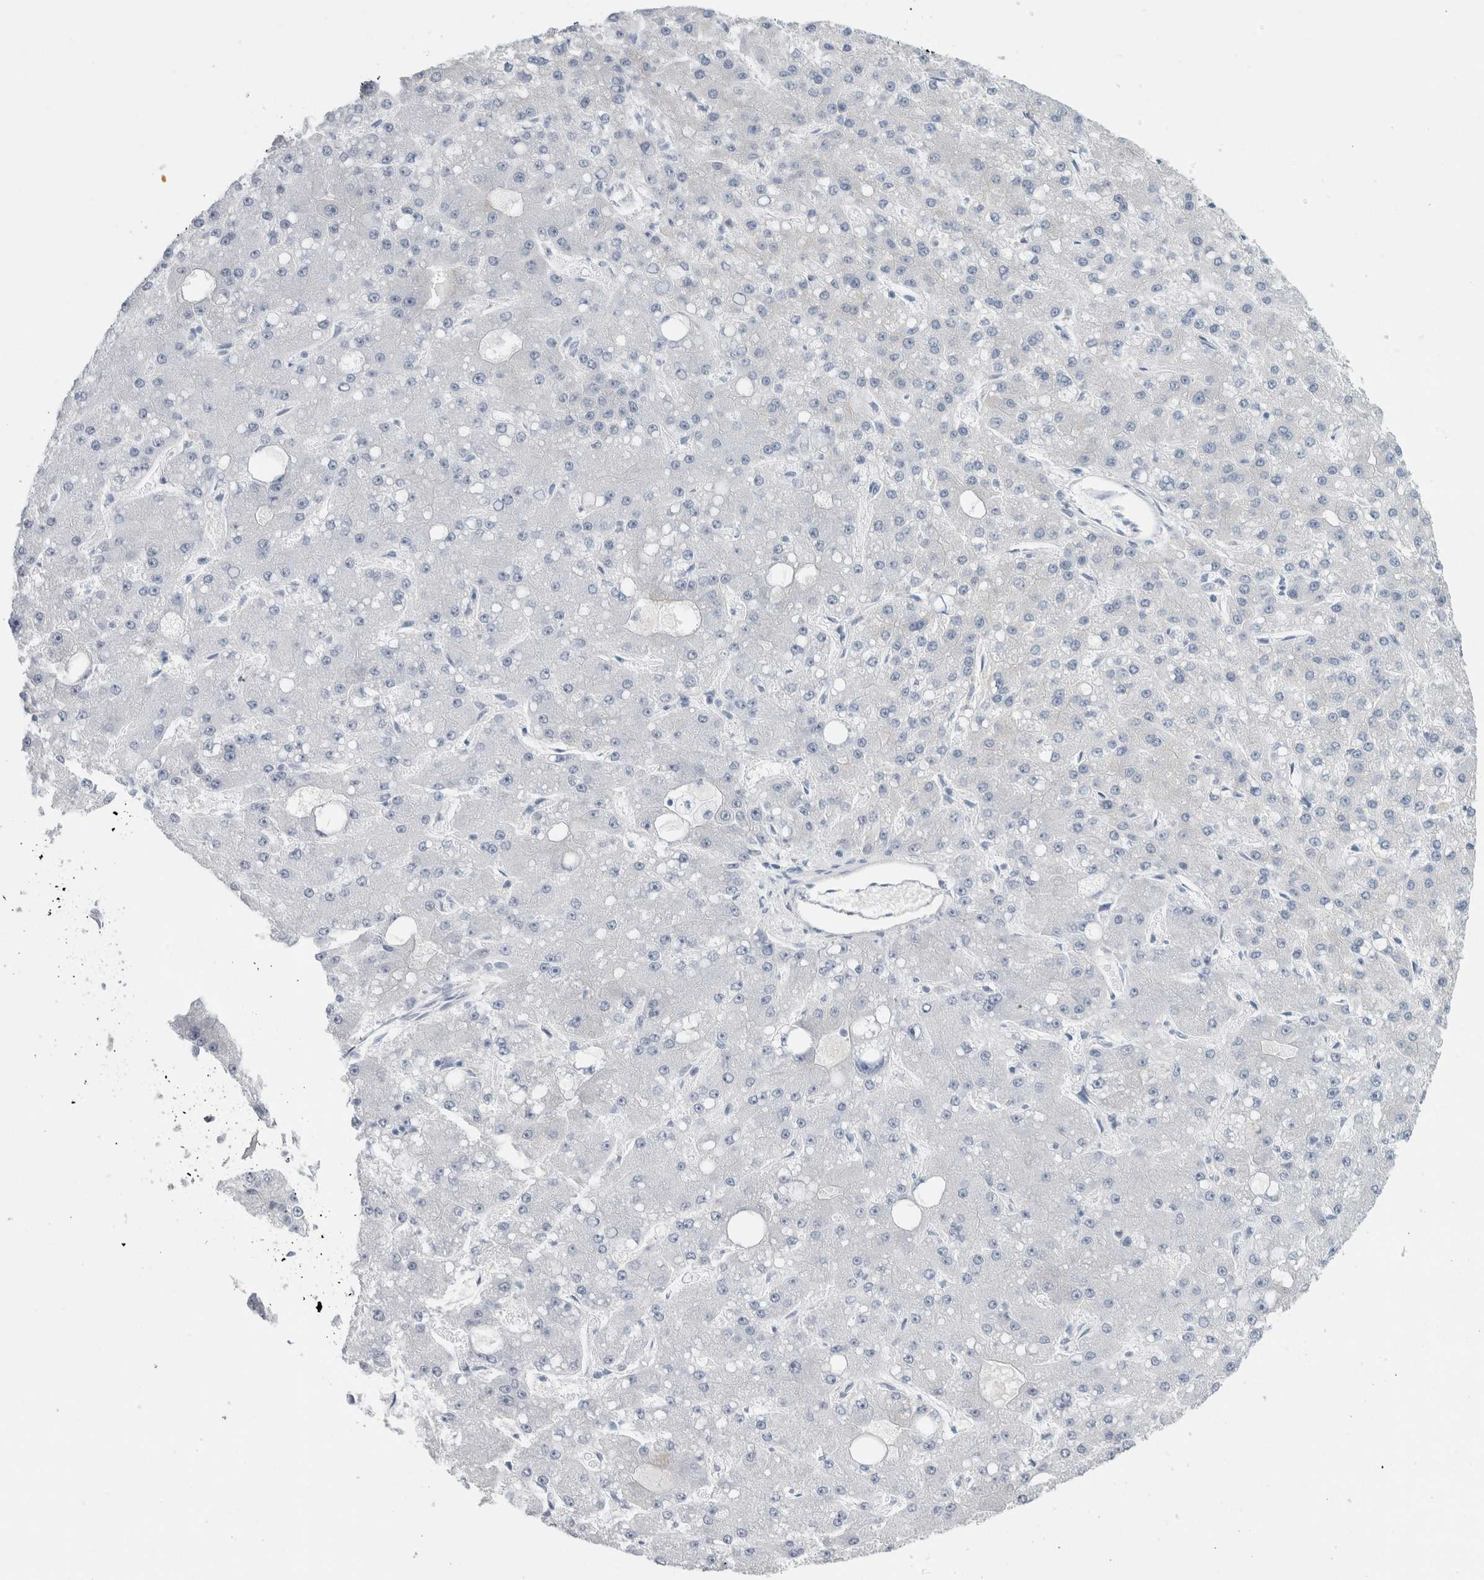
{"staining": {"intensity": "negative", "quantity": "none", "location": "none"}, "tissue": "liver cancer", "cell_type": "Tumor cells", "image_type": "cancer", "snomed": [{"axis": "morphology", "description": "Carcinoma, Hepatocellular, NOS"}, {"axis": "topography", "description": "Liver"}], "caption": "Tumor cells are negative for protein expression in human hepatocellular carcinoma (liver). (DAB immunohistochemistry, high magnification).", "gene": "RPH3AL", "patient": {"sex": "male", "age": 67}}